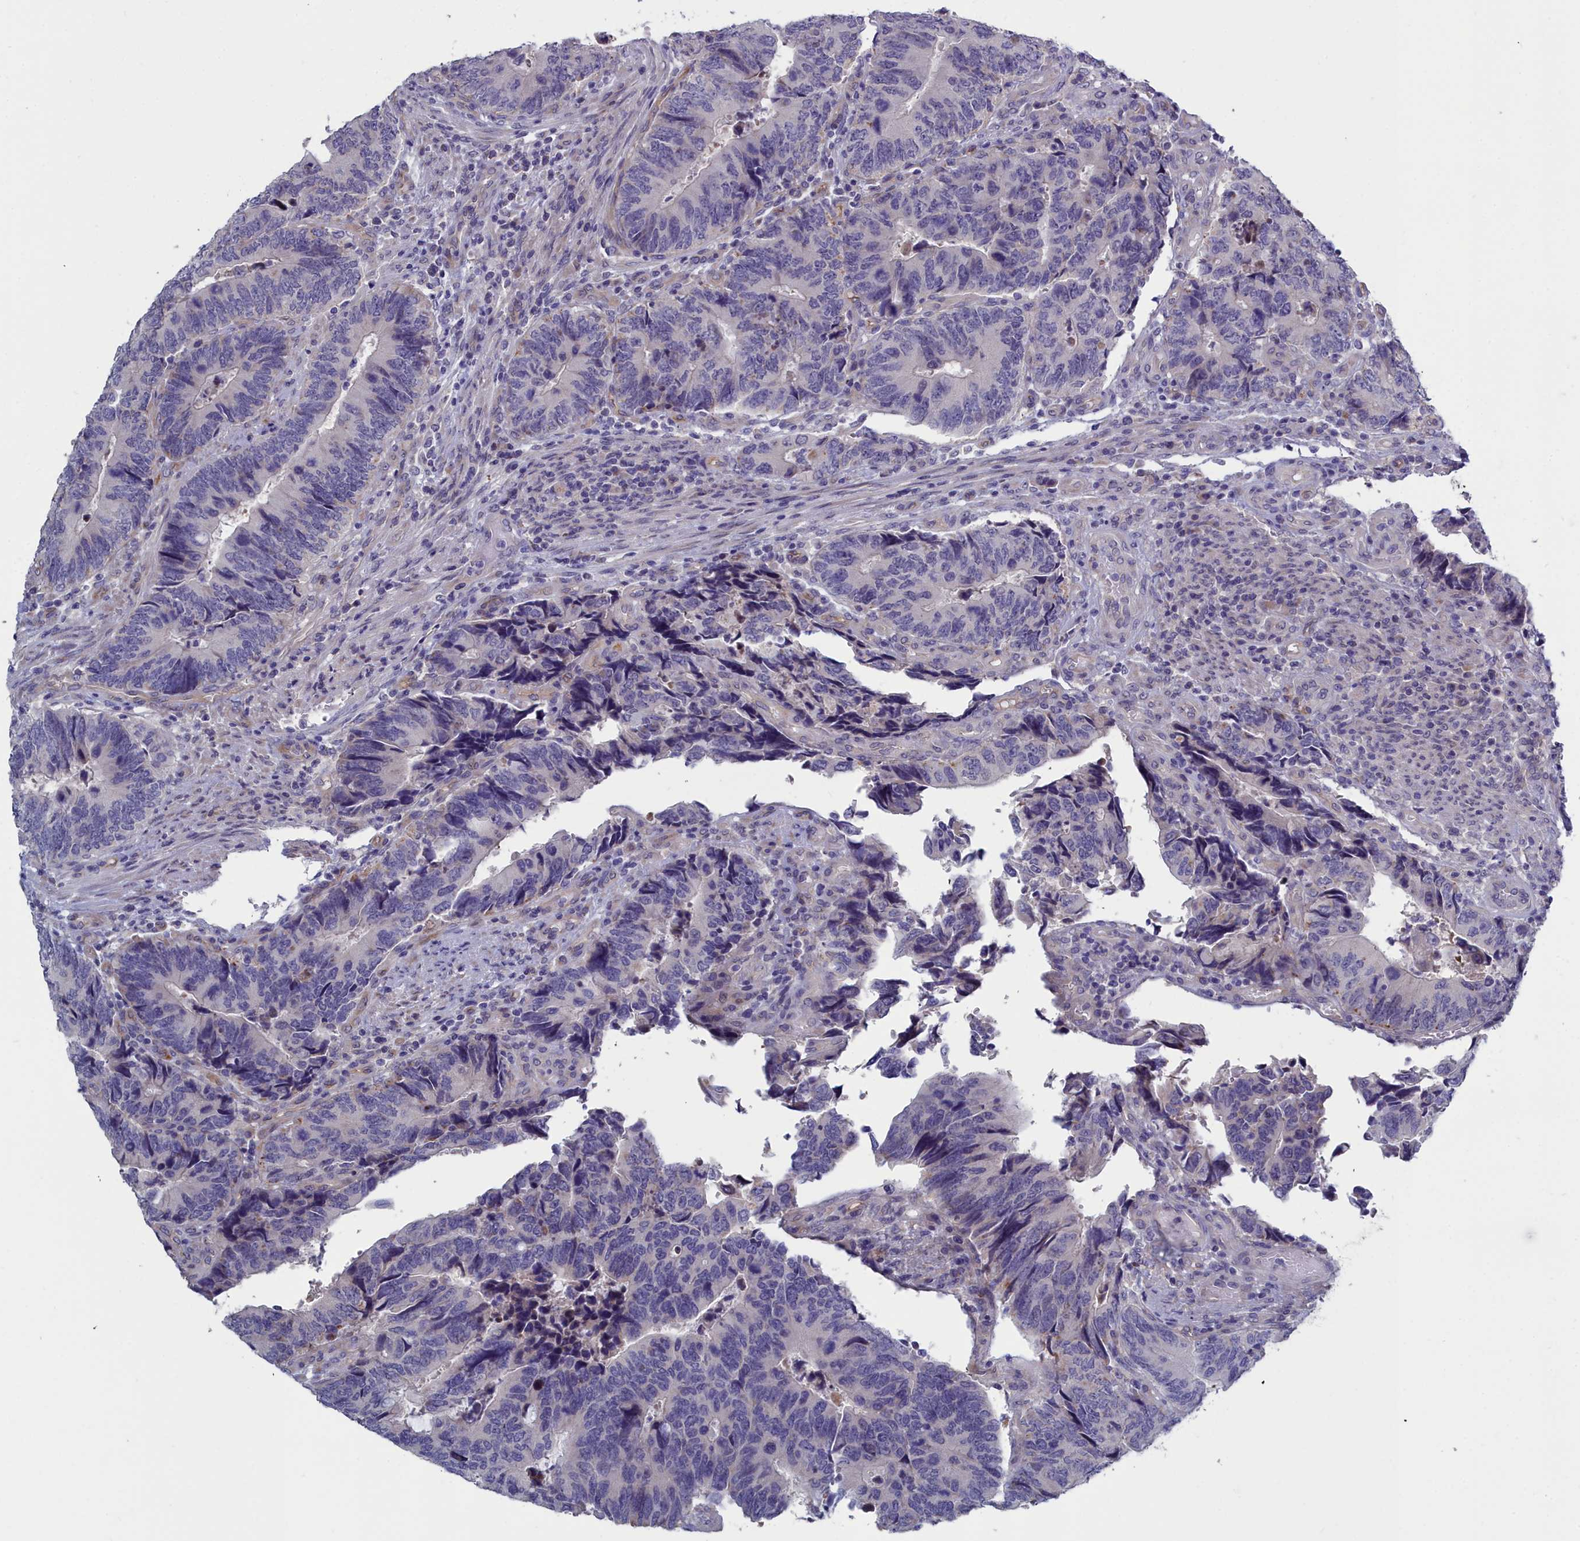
{"staining": {"intensity": "negative", "quantity": "none", "location": "none"}, "tissue": "colorectal cancer", "cell_type": "Tumor cells", "image_type": "cancer", "snomed": [{"axis": "morphology", "description": "Adenocarcinoma, NOS"}, {"axis": "topography", "description": "Colon"}], "caption": "A micrograph of adenocarcinoma (colorectal) stained for a protein demonstrates no brown staining in tumor cells.", "gene": "RDX", "patient": {"sex": "male", "age": 87}}